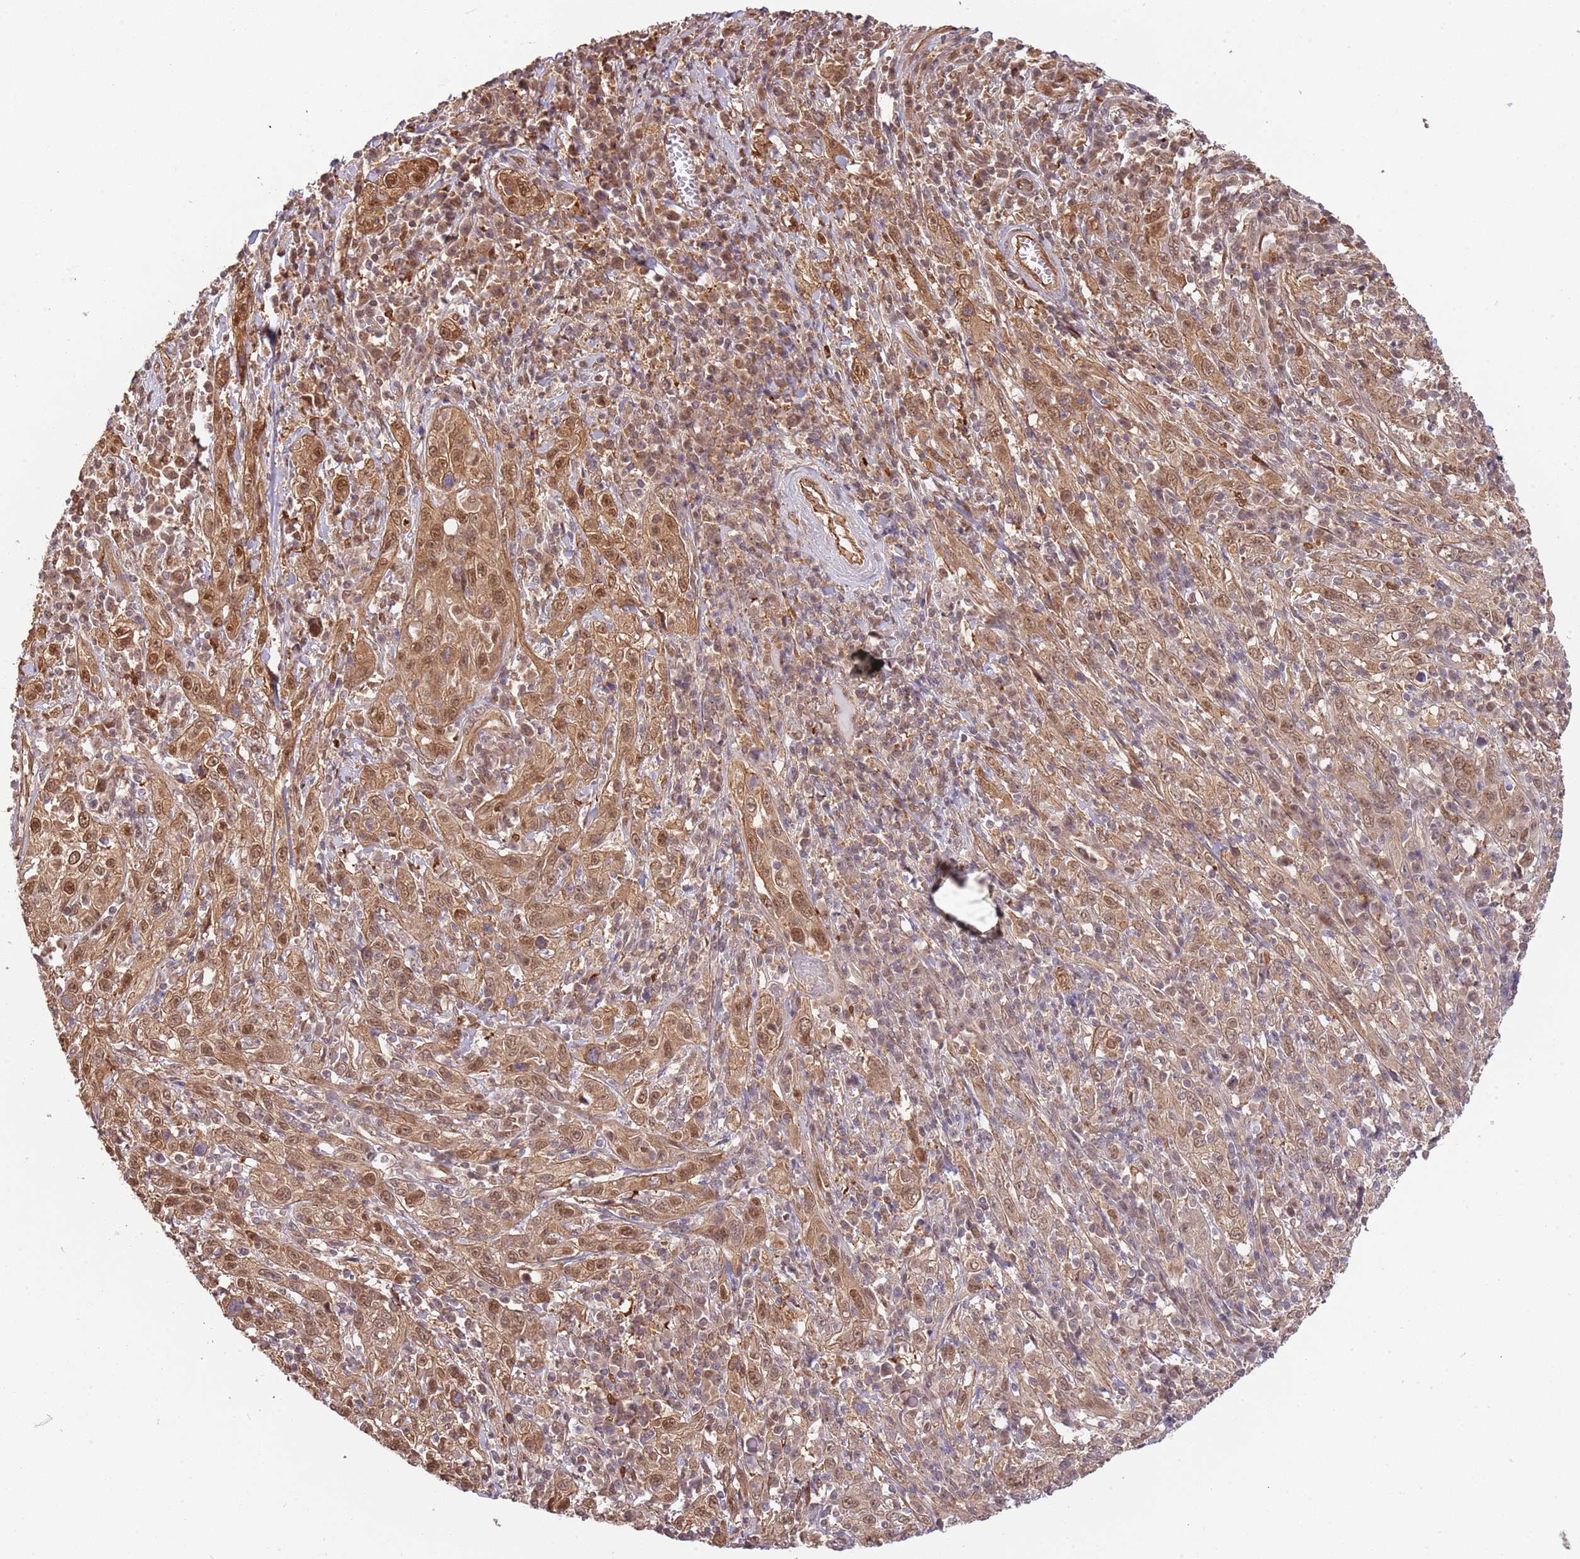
{"staining": {"intensity": "moderate", "quantity": ">75%", "location": "cytoplasmic/membranous,nuclear"}, "tissue": "cervical cancer", "cell_type": "Tumor cells", "image_type": "cancer", "snomed": [{"axis": "morphology", "description": "Squamous cell carcinoma, NOS"}, {"axis": "topography", "description": "Cervix"}], "caption": "Squamous cell carcinoma (cervical) stained with a protein marker reveals moderate staining in tumor cells.", "gene": "PLSCR5", "patient": {"sex": "female", "age": 46}}